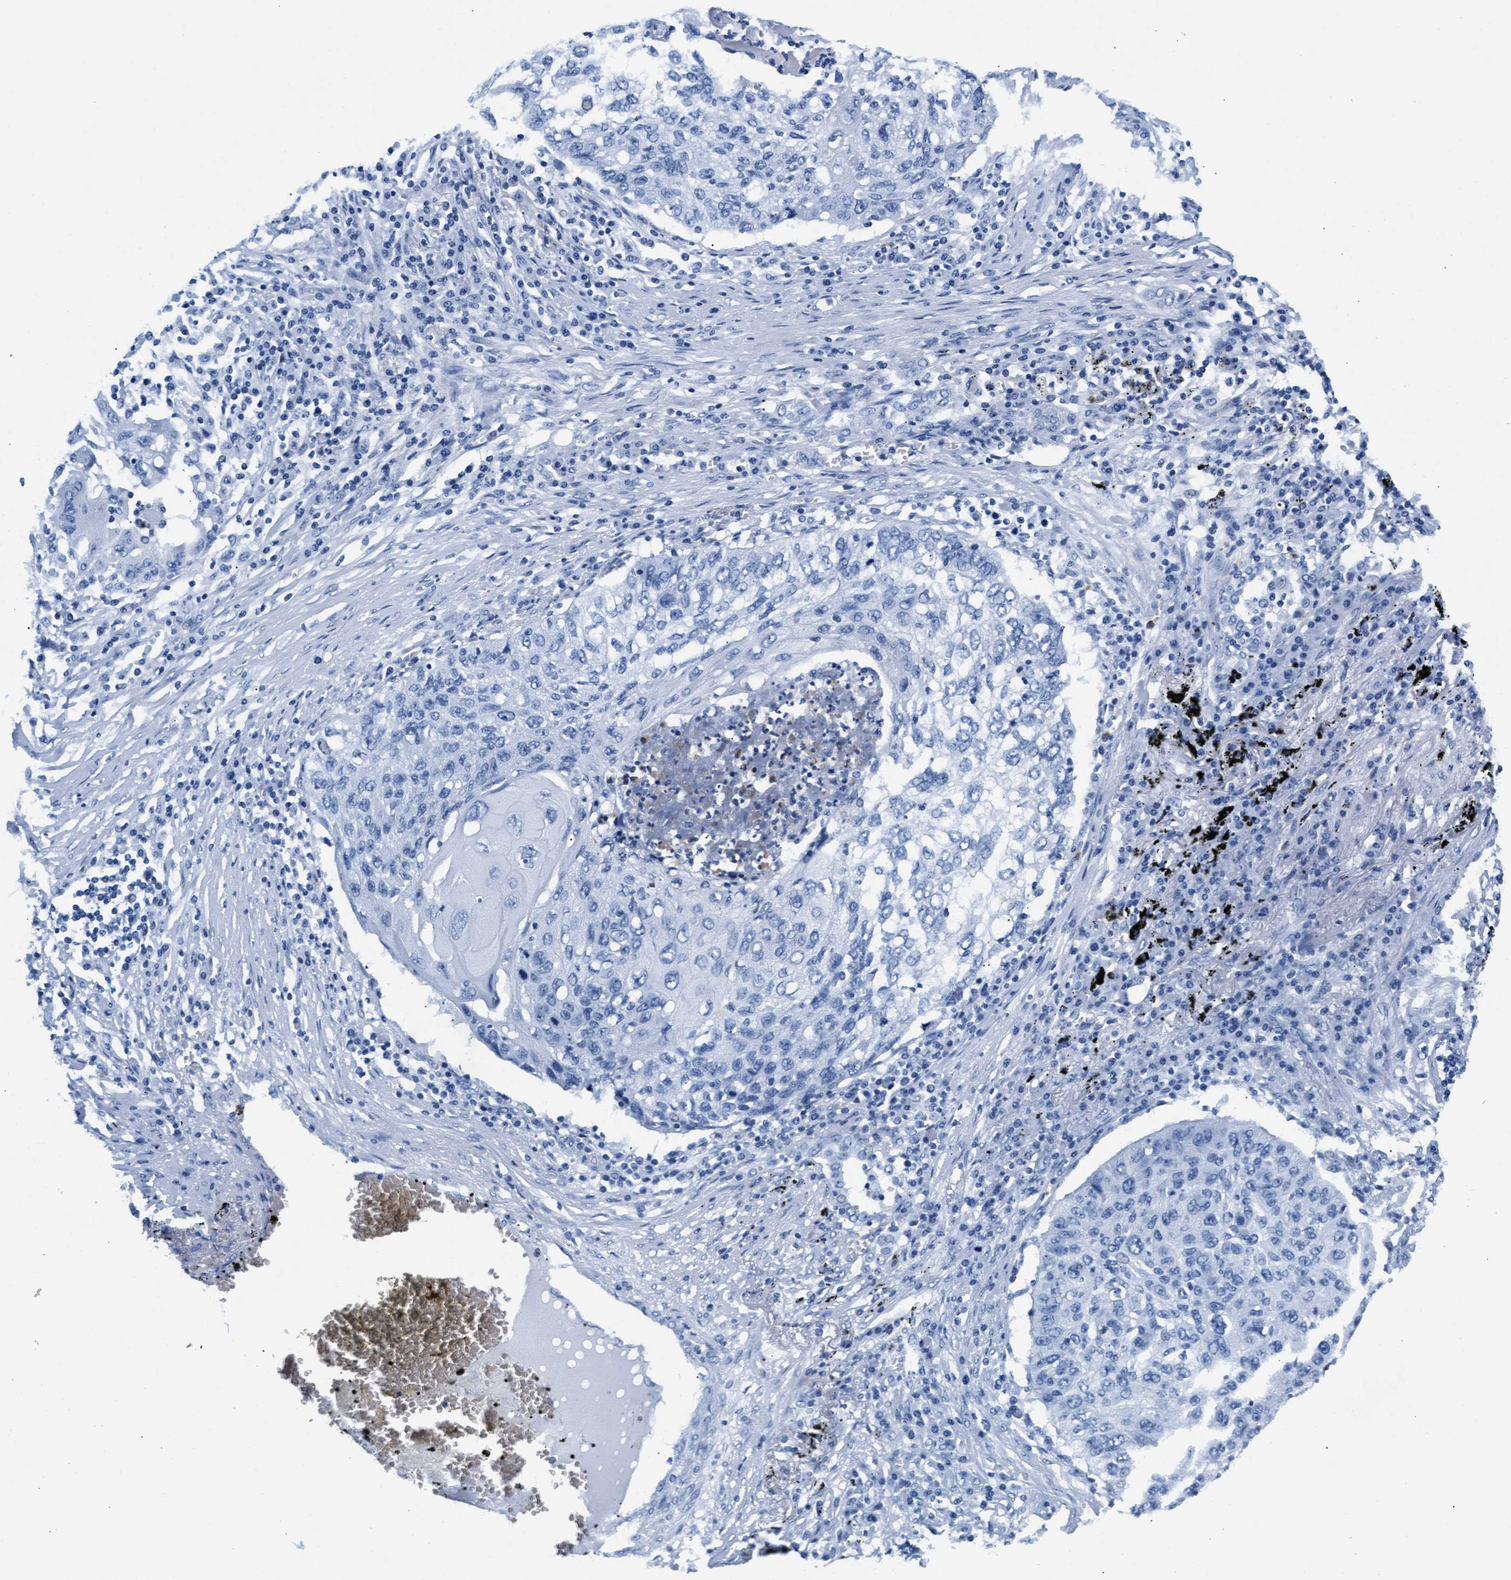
{"staining": {"intensity": "negative", "quantity": "none", "location": "none"}, "tissue": "lung cancer", "cell_type": "Tumor cells", "image_type": "cancer", "snomed": [{"axis": "morphology", "description": "Squamous cell carcinoma, NOS"}, {"axis": "topography", "description": "Lung"}], "caption": "IHC photomicrograph of neoplastic tissue: lung squamous cell carcinoma stained with DAB (3,3'-diaminobenzidine) displays no significant protein staining in tumor cells.", "gene": "MMP8", "patient": {"sex": "female", "age": 63}}